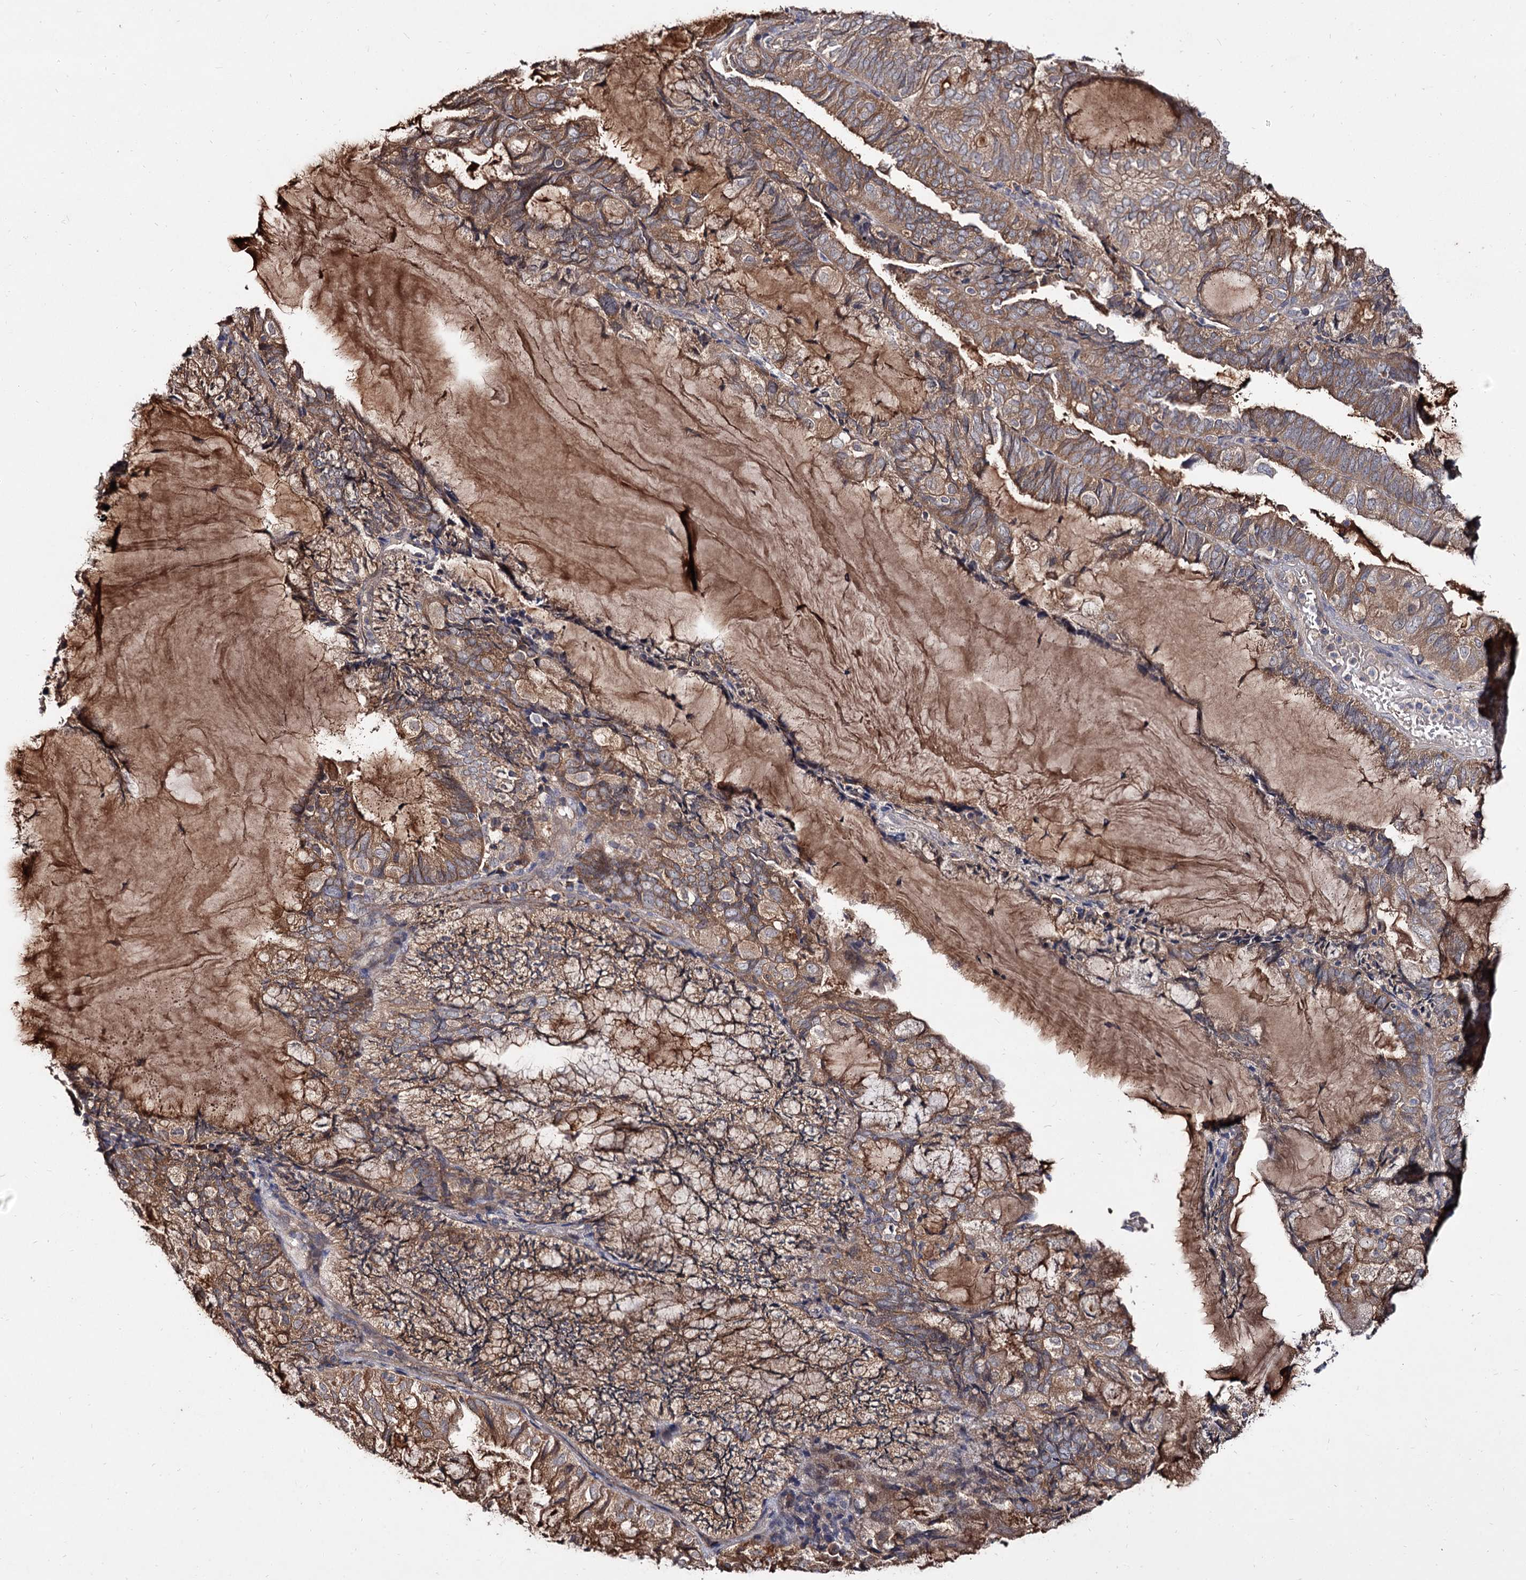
{"staining": {"intensity": "moderate", "quantity": ">75%", "location": "cytoplasmic/membranous"}, "tissue": "endometrial cancer", "cell_type": "Tumor cells", "image_type": "cancer", "snomed": [{"axis": "morphology", "description": "Adenocarcinoma, NOS"}, {"axis": "topography", "description": "Endometrium"}], "caption": "Endometrial adenocarcinoma stained with a brown dye reveals moderate cytoplasmic/membranous positive staining in approximately >75% of tumor cells.", "gene": "ARFIP2", "patient": {"sex": "female", "age": 81}}